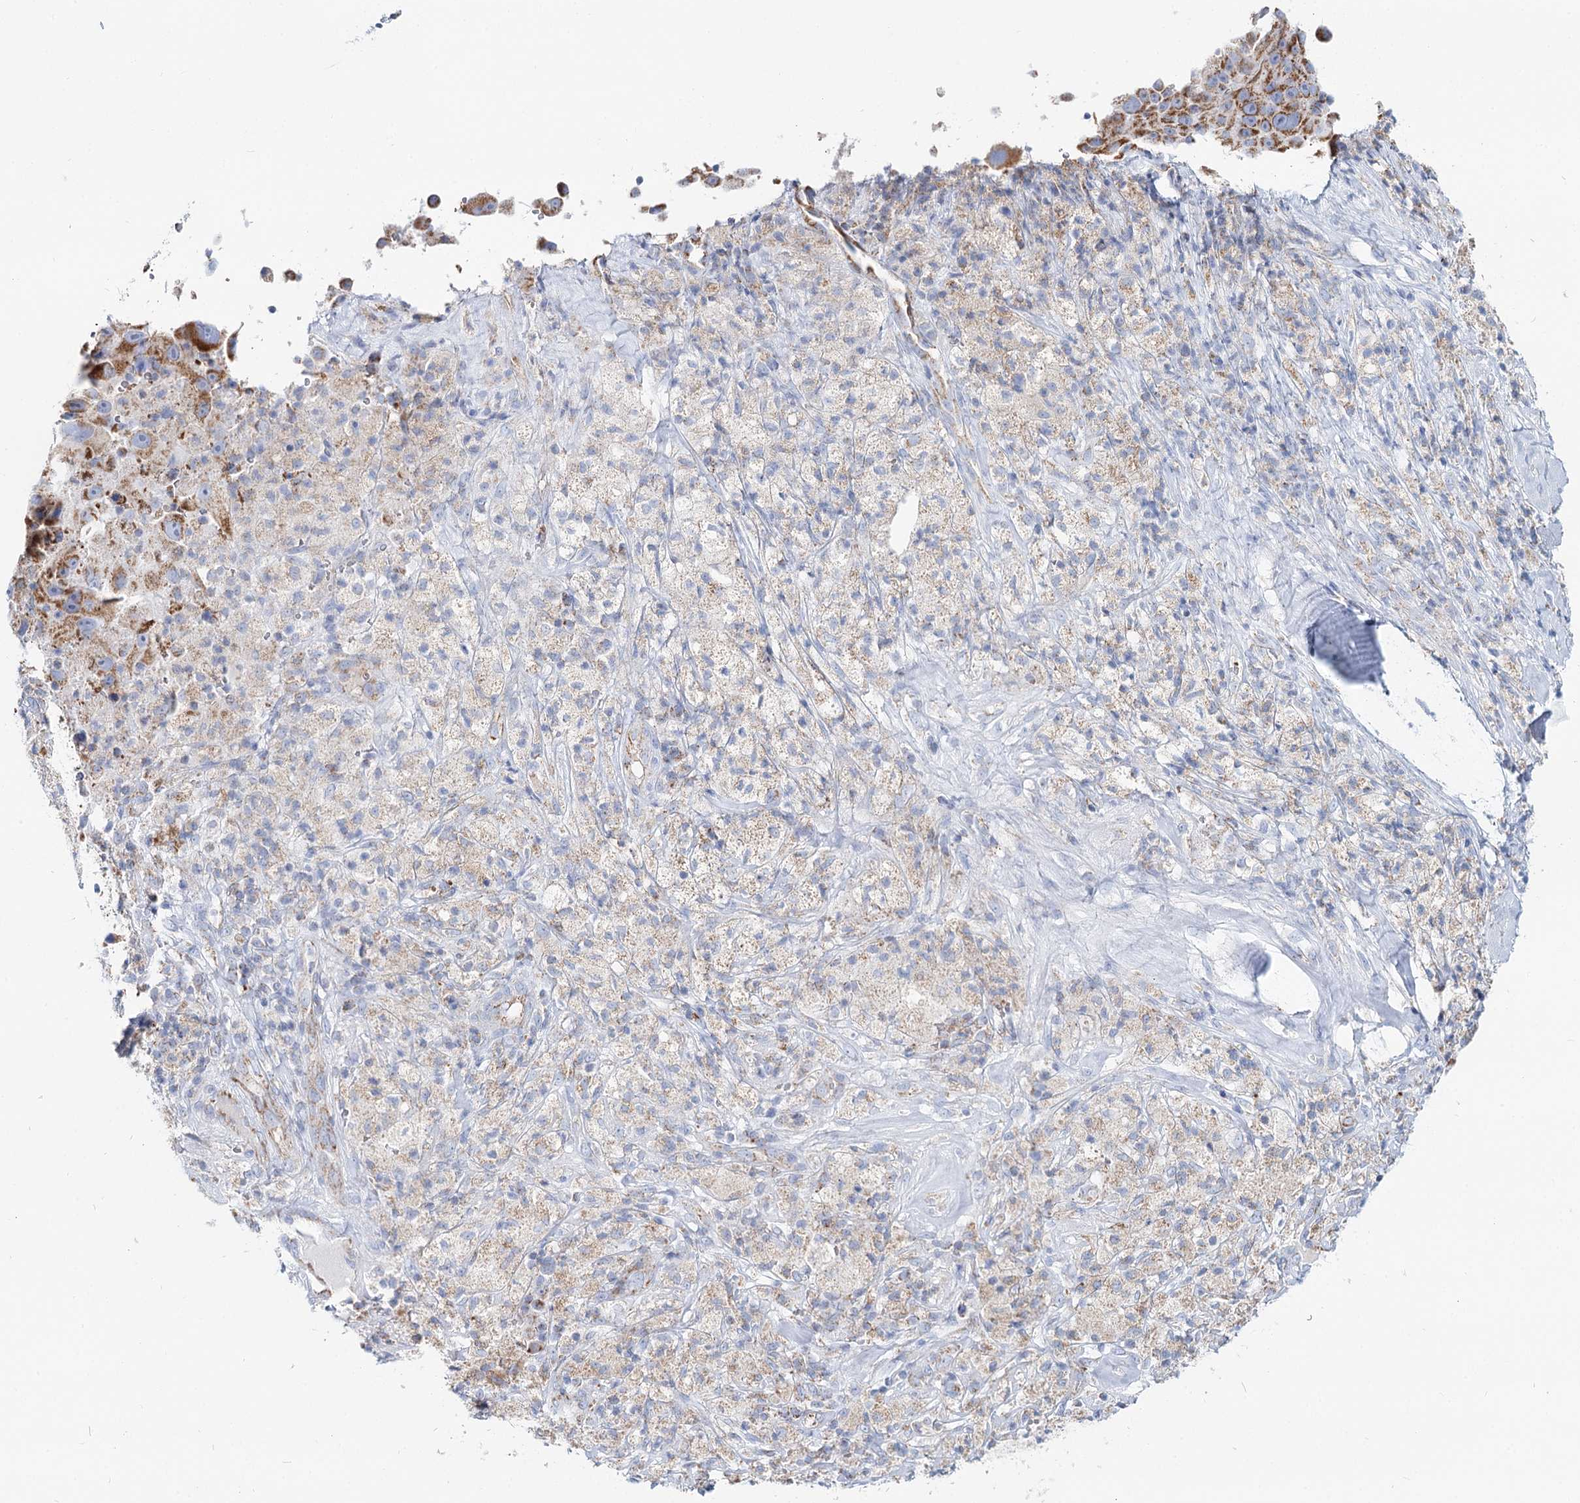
{"staining": {"intensity": "moderate", "quantity": "25%-75%", "location": "cytoplasmic/membranous"}, "tissue": "melanoma", "cell_type": "Tumor cells", "image_type": "cancer", "snomed": [{"axis": "morphology", "description": "Malignant melanoma, Metastatic site"}, {"axis": "topography", "description": "Lymph node"}], "caption": "Immunohistochemical staining of human melanoma exhibits moderate cytoplasmic/membranous protein positivity in approximately 25%-75% of tumor cells. The protein of interest is stained brown, and the nuclei are stained in blue (DAB IHC with brightfield microscopy, high magnification).", "gene": "MCCC2", "patient": {"sex": "male", "age": 62}}